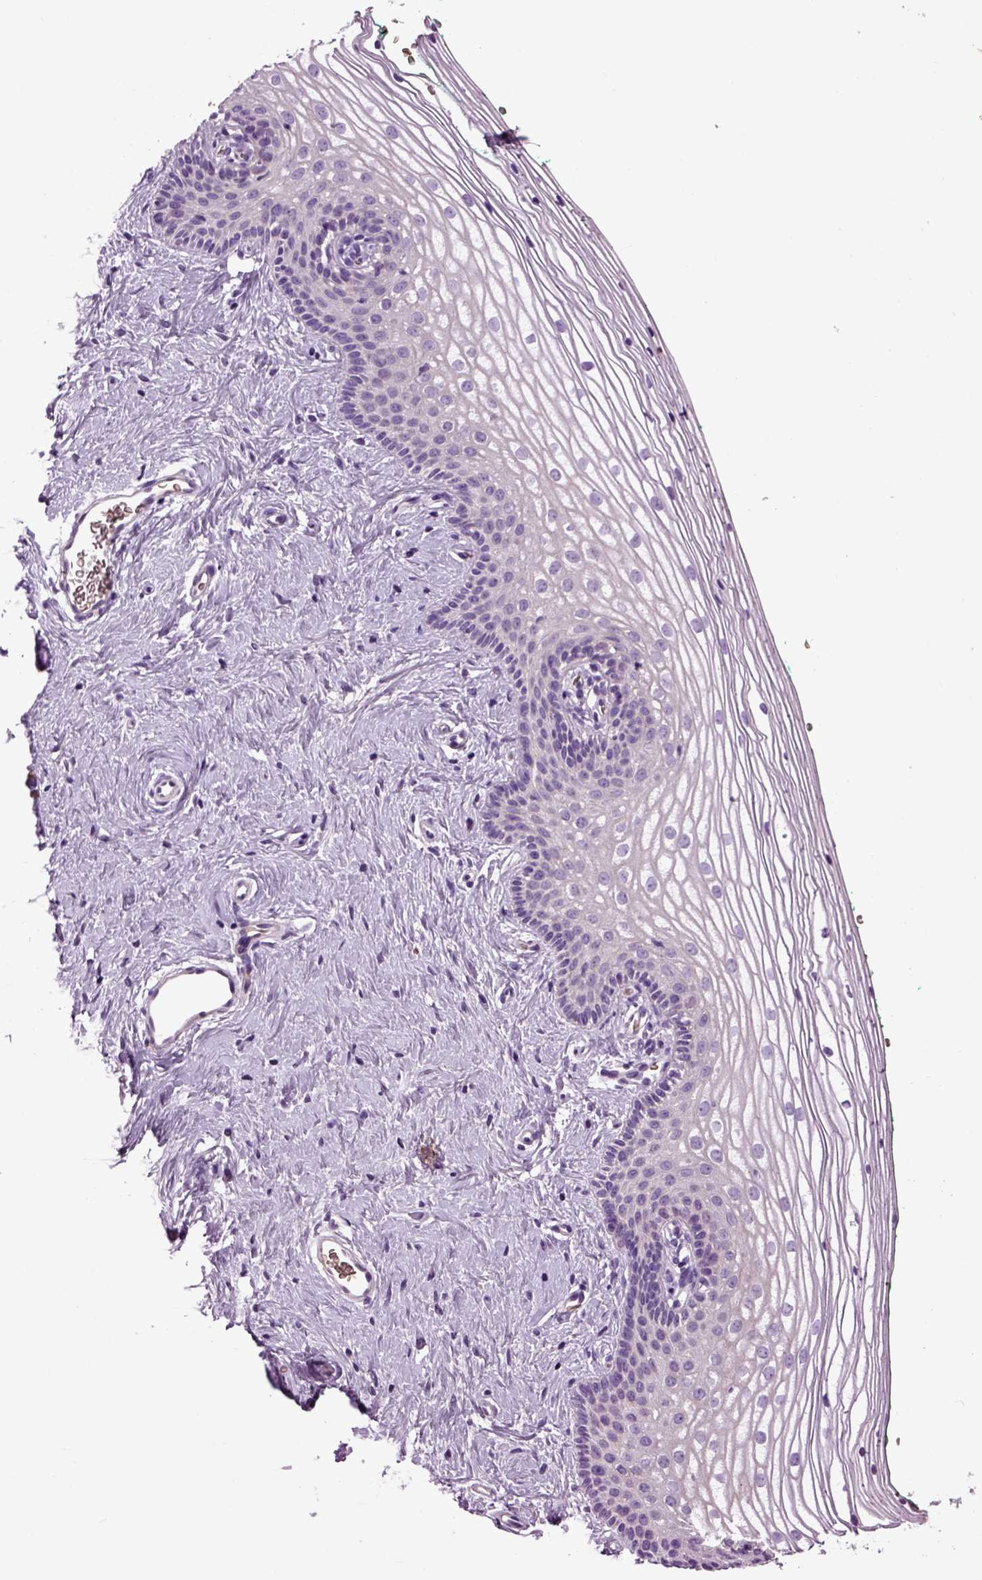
{"staining": {"intensity": "negative", "quantity": "none", "location": "none"}, "tissue": "vagina", "cell_type": "Squamous epithelial cells", "image_type": "normal", "snomed": [{"axis": "morphology", "description": "Normal tissue, NOS"}, {"axis": "topography", "description": "Vagina"}], "caption": "Unremarkable vagina was stained to show a protein in brown. There is no significant staining in squamous epithelial cells. (Stains: DAB immunohistochemistry (IHC) with hematoxylin counter stain, Microscopy: brightfield microscopy at high magnification).", "gene": "SPON1", "patient": {"sex": "female", "age": 36}}